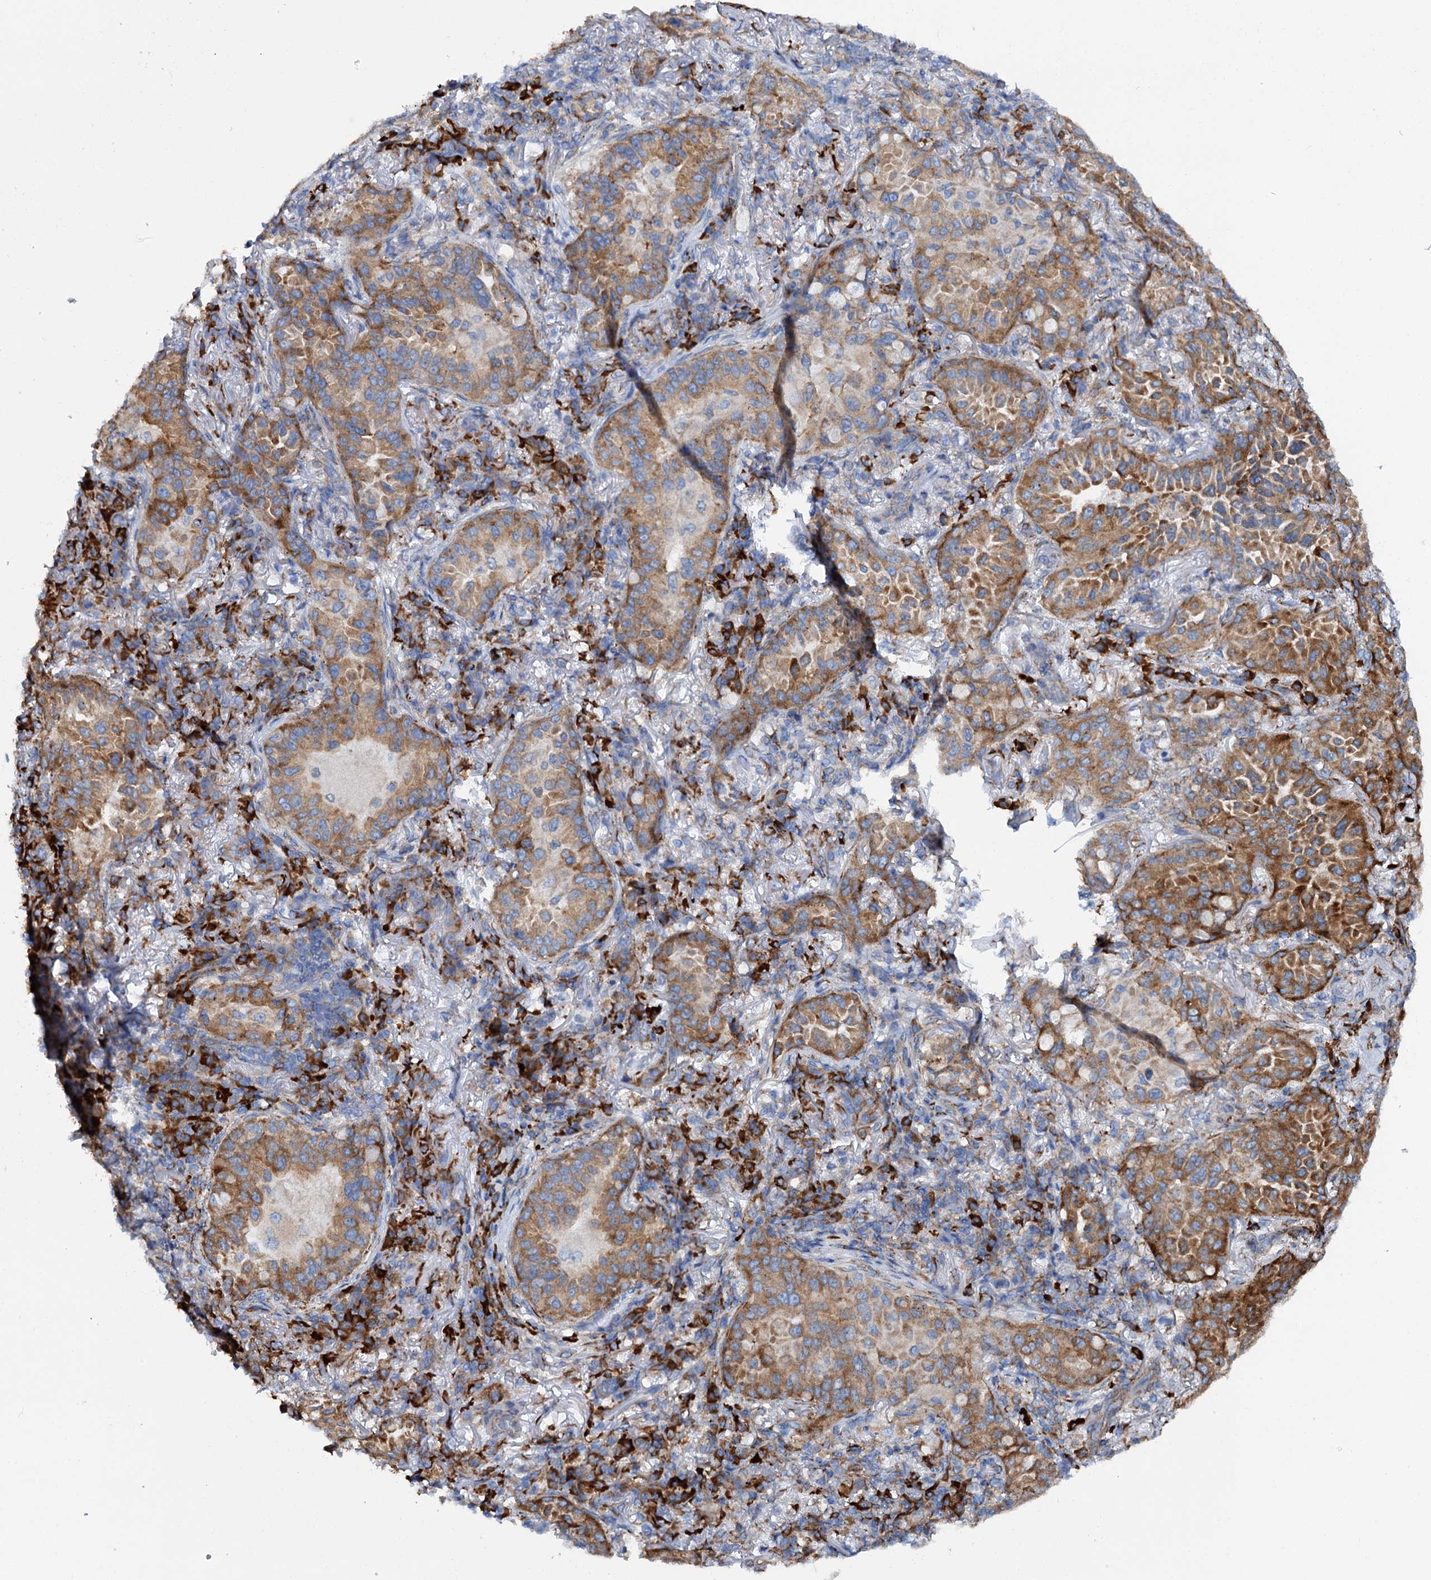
{"staining": {"intensity": "moderate", "quantity": ">75%", "location": "cytoplasmic/membranous"}, "tissue": "lung cancer", "cell_type": "Tumor cells", "image_type": "cancer", "snomed": [{"axis": "morphology", "description": "Adenocarcinoma, NOS"}, {"axis": "topography", "description": "Lung"}], "caption": "Human adenocarcinoma (lung) stained with a protein marker exhibits moderate staining in tumor cells.", "gene": "SHE", "patient": {"sex": "female", "age": 69}}